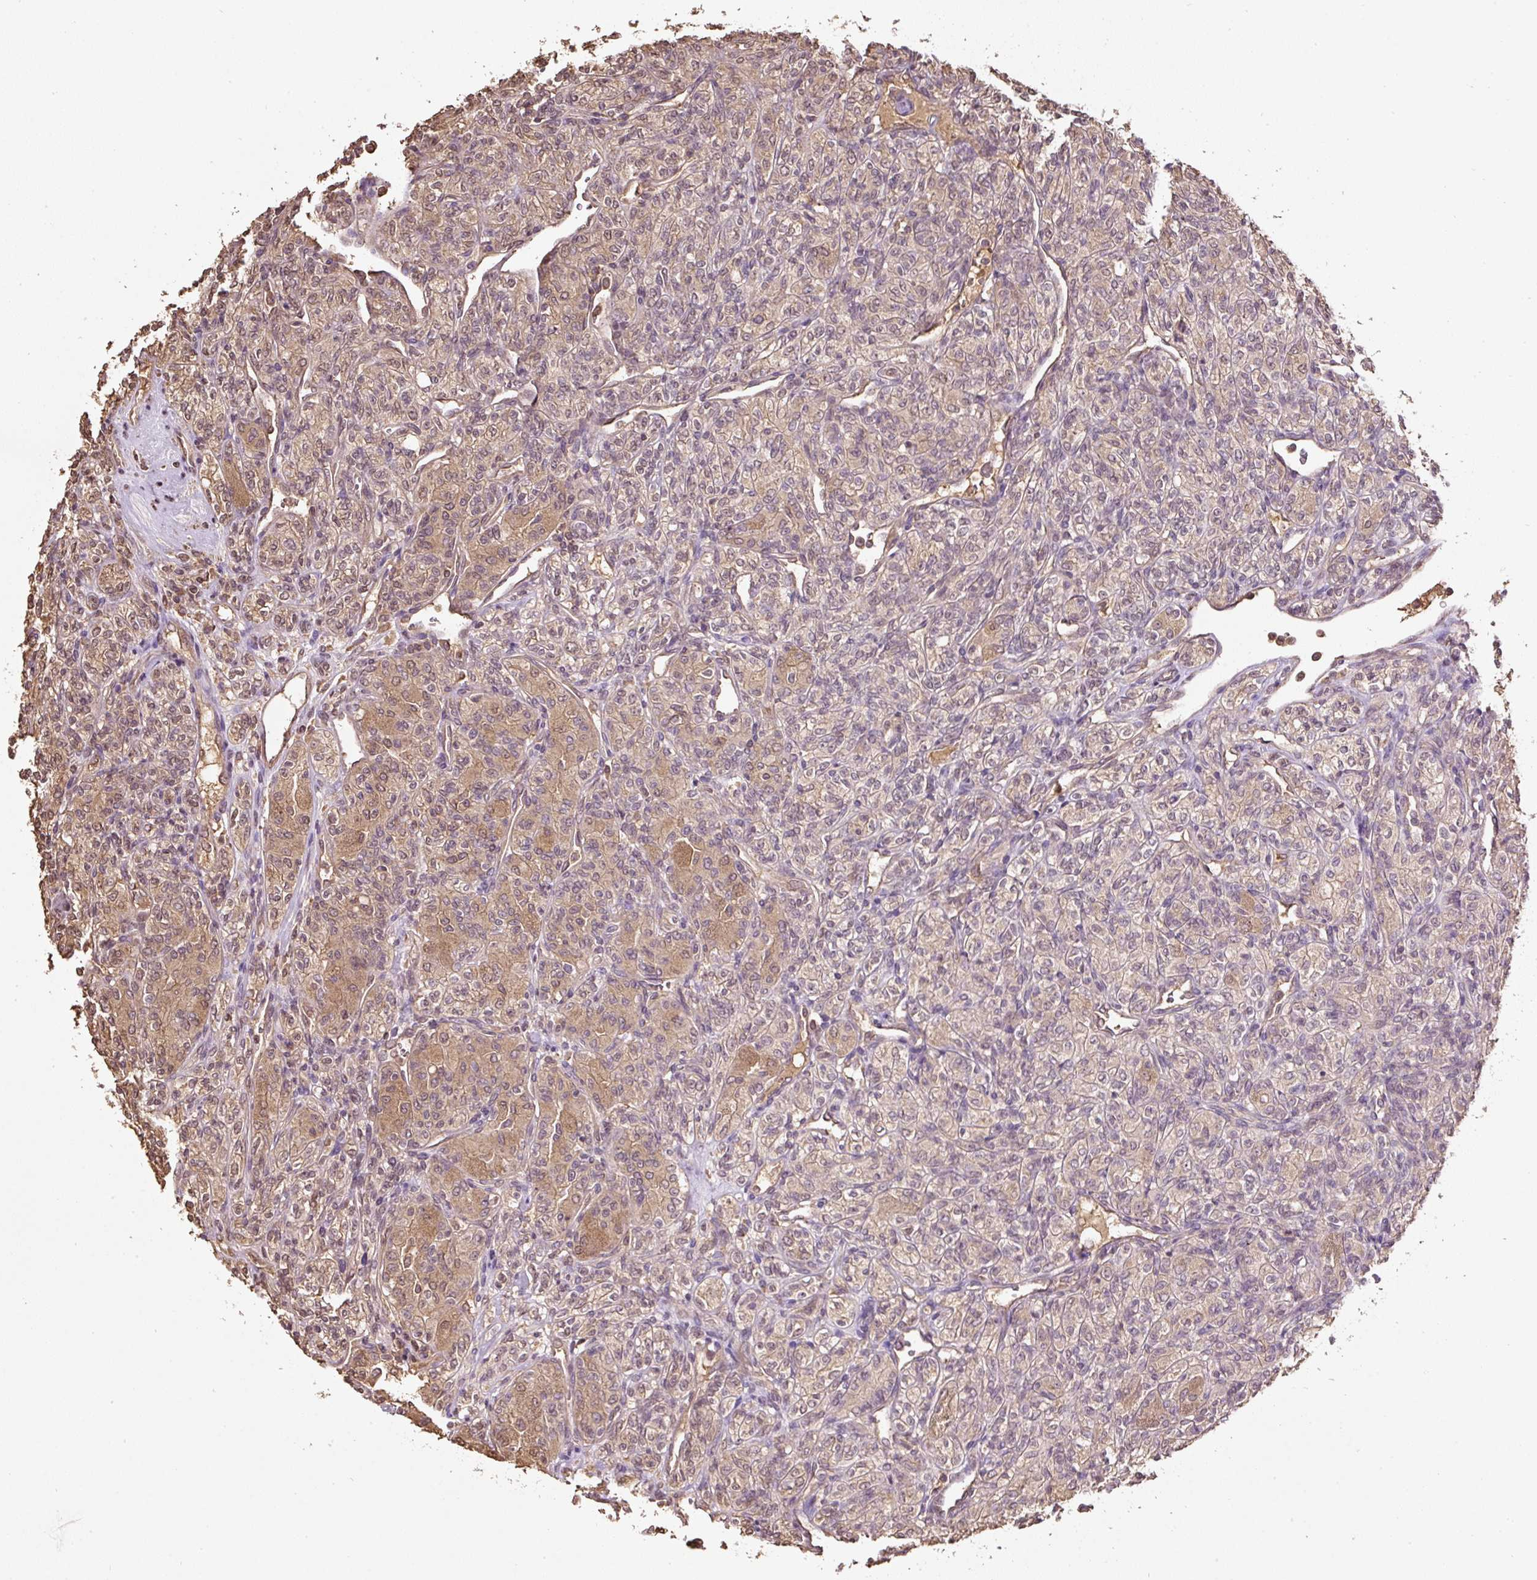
{"staining": {"intensity": "moderate", "quantity": "25%-75%", "location": "cytoplasmic/membranous,nuclear"}, "tissue": "renal cancer", "cell_type": "Tumor cells", "image_type": "cancer", "snomed": [{"axis": "morphology", "description": "Adenocarcinoma, NOS"}, {"axis": "topography", "description": "Kidney"}], "caption": "Brown immunohistochemical staining in adenocarcinoma (renal) exhibits moderate cytoplasmic/membranous and nuclear positivity in approximately 25%-75% of tumor cells. The protein of interest is stained brown, and the nuclei are stained in blue (DAB IHC with brightfield microscopy, high magnification).", "gene": "TMEM170B", "patient": {"sex": "male", "age": 77}}